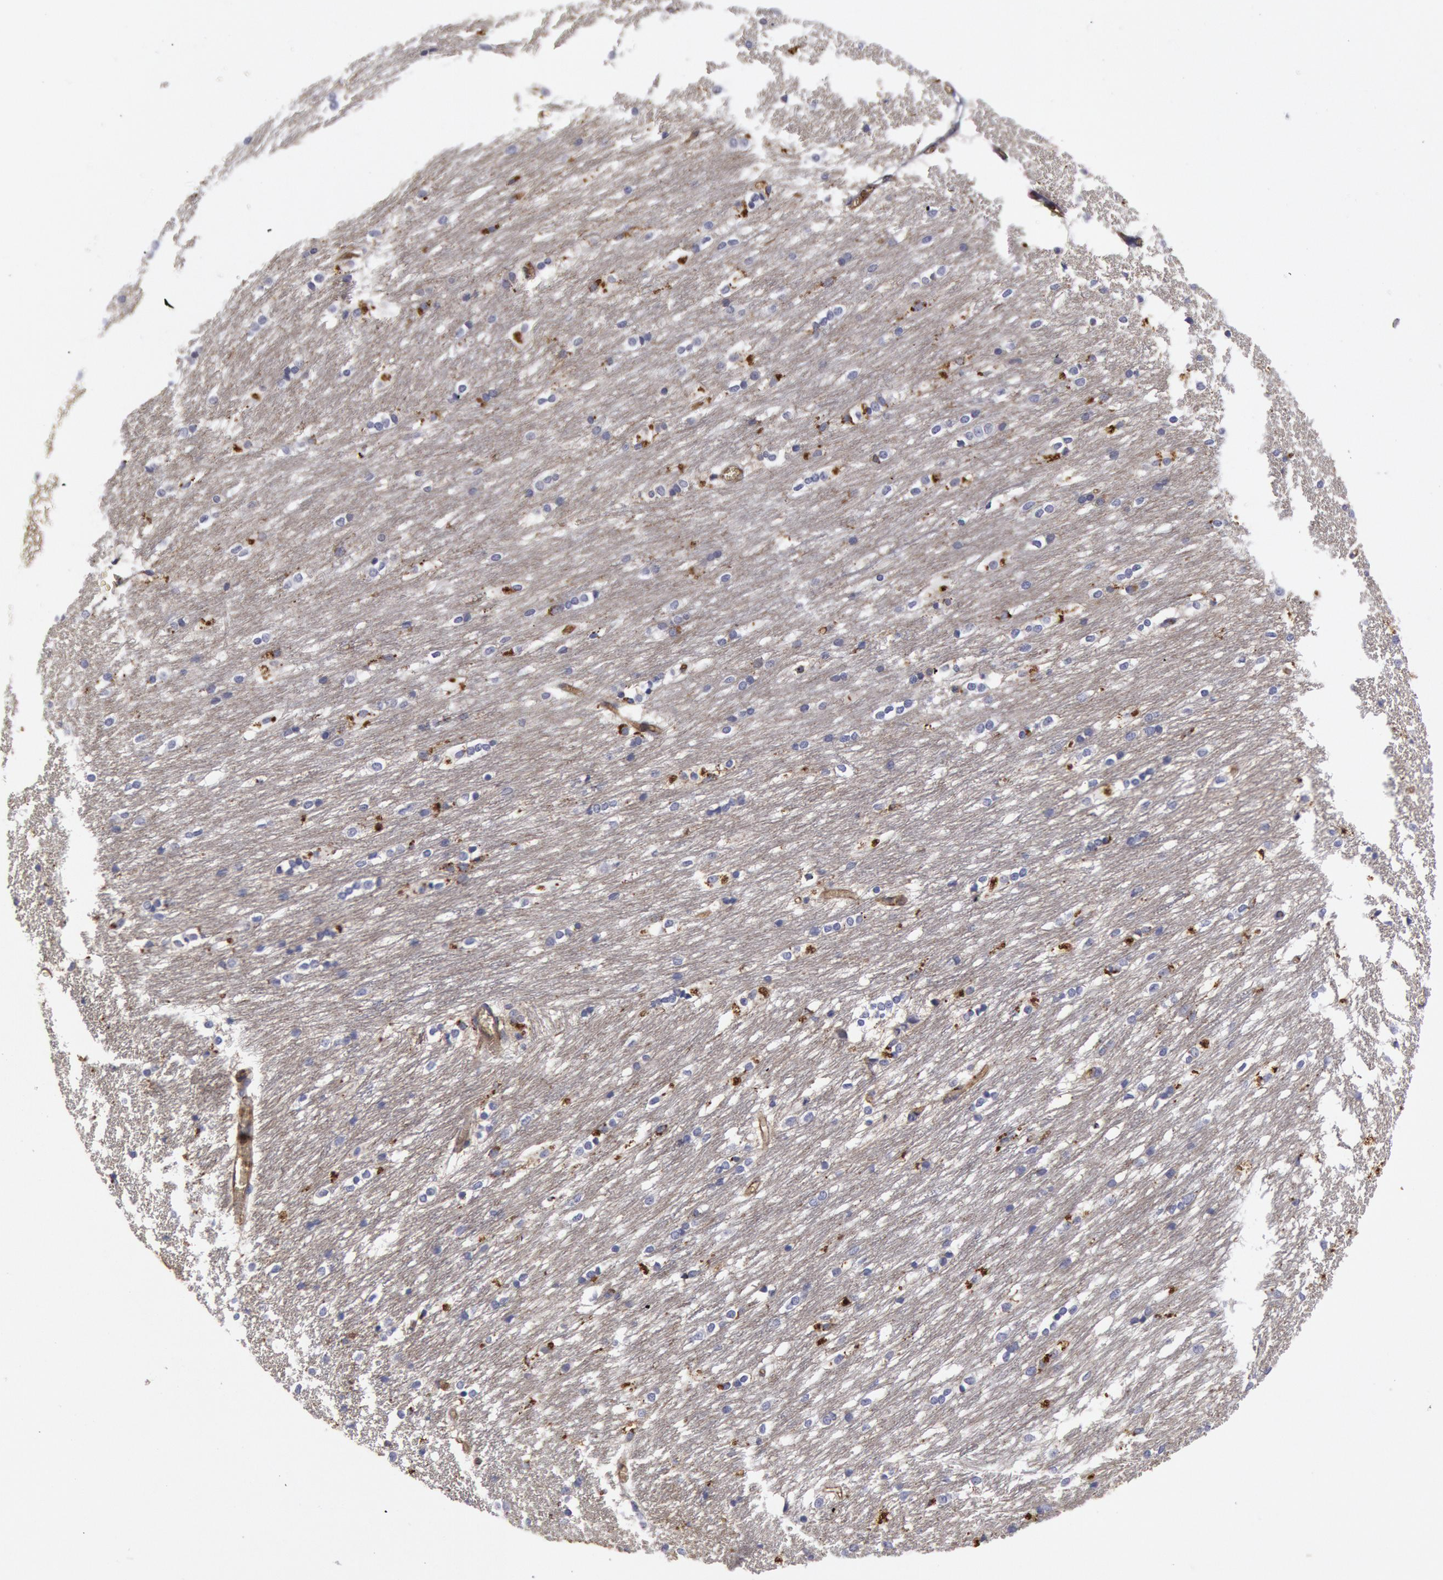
{"staining": {"intensity": "negative", "quantity": "none", "location": "none"}, "tissue": "caudate", "cell_type": "Glial cells", "image_type": "normal", "snomed": [{"axis": "morphology", "description": "Normal tissue, NOS"}, {"axis": "topography", "description": "Lateral ventricle wall"}], "caption": "Caudate stained for a protein using immunohistochemistry shows no positivity glial cells.", "gene": "FLOT1", "patient": {"sex": "female", "age": 19}}